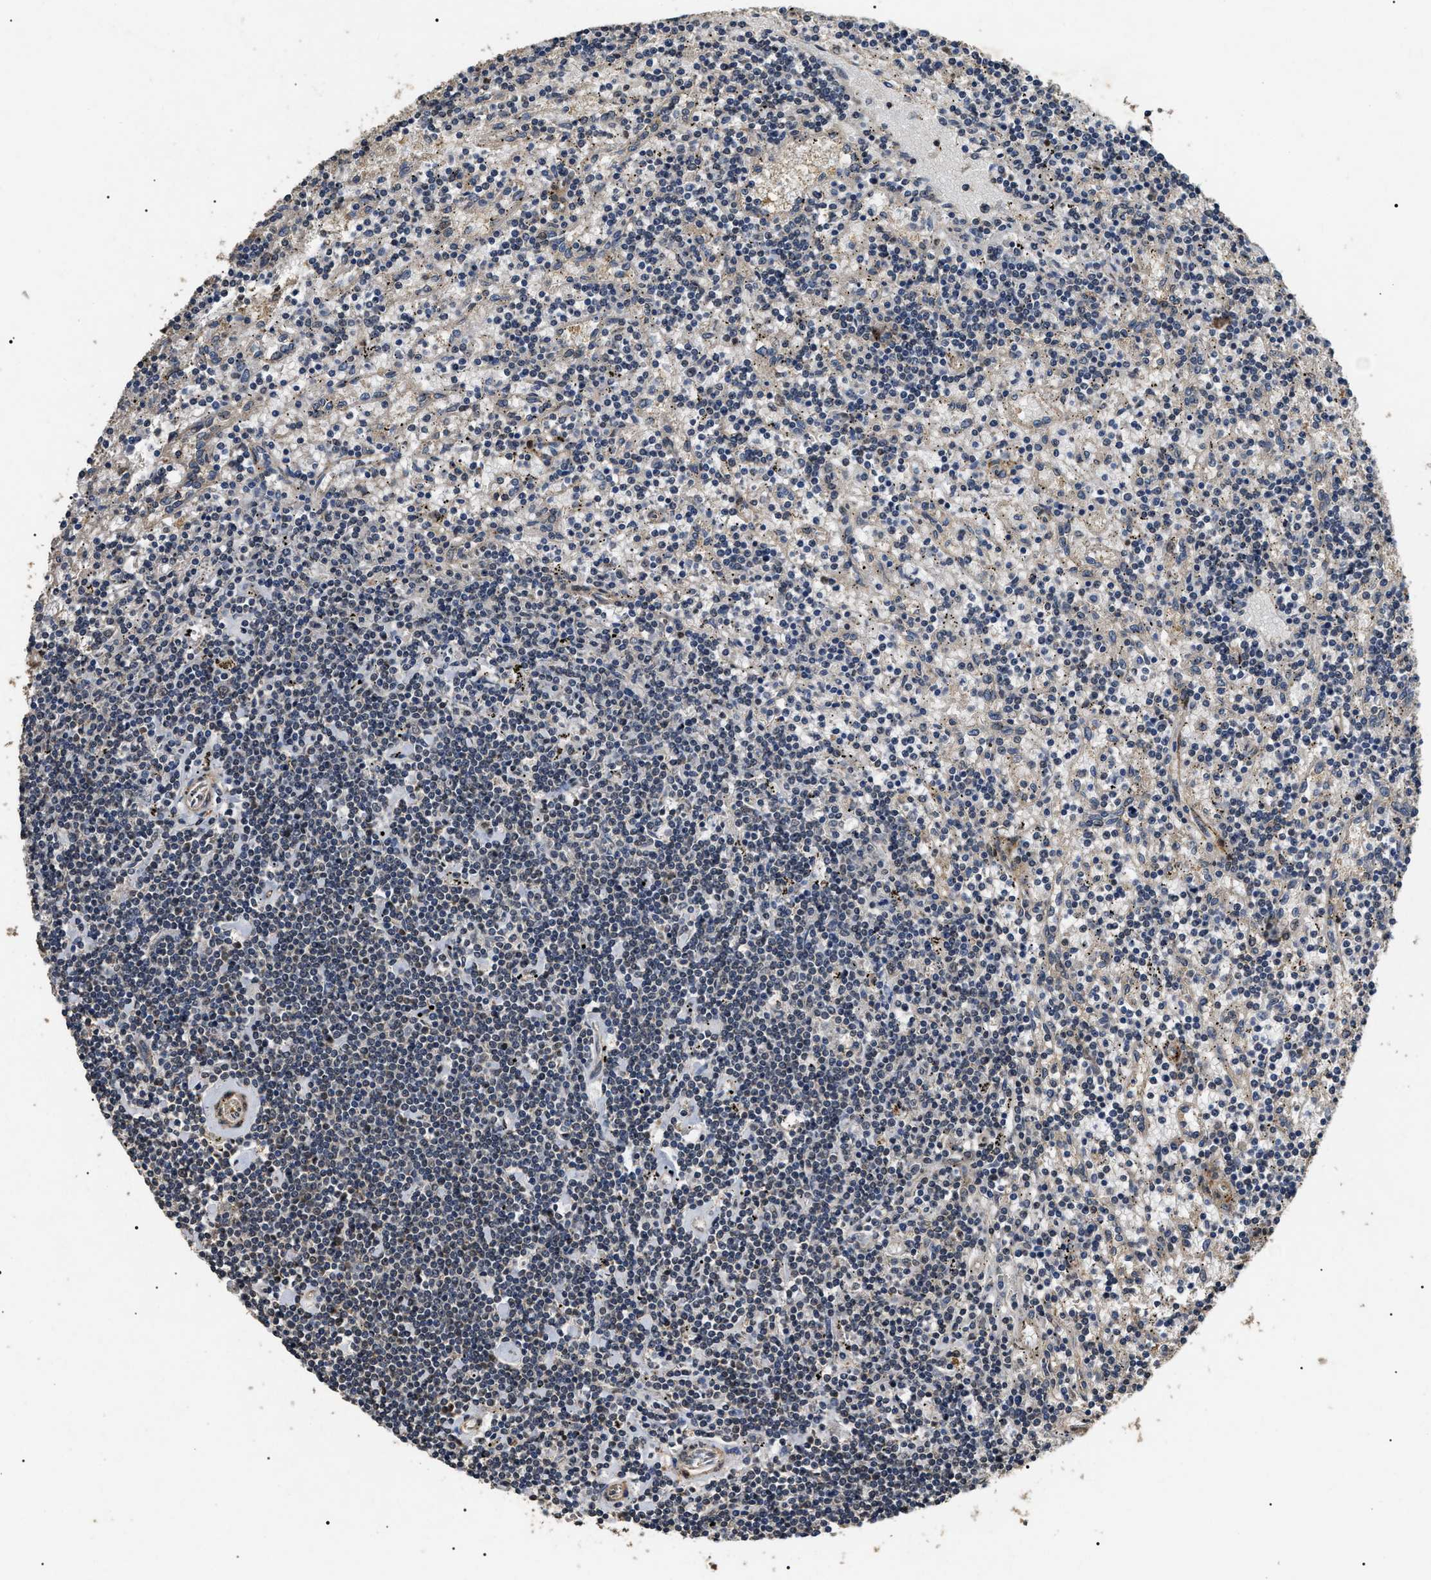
{"staining": {"intensity": "negative", "quantity": "none", "location": "none"}, "tissue": "lymphoma", "cell_type": "Tumor cells", "image_type": "cancer", "snomed": [{"axis": "morphology", "description": "Malignant lymphoma, non-Hodgkin's type, Low grade"}, {"axis": "topography", "description": "Spleen"}], "caption": "IHC histopathology image of neoplastic tissue: low-grade malignant lymphoma, non-Hodgkin's type stained with DAB demonstrates no significant protein staining in tumor cells.", "gene": "ANP32E", "patient": {"sex": "male", "age": 76}}